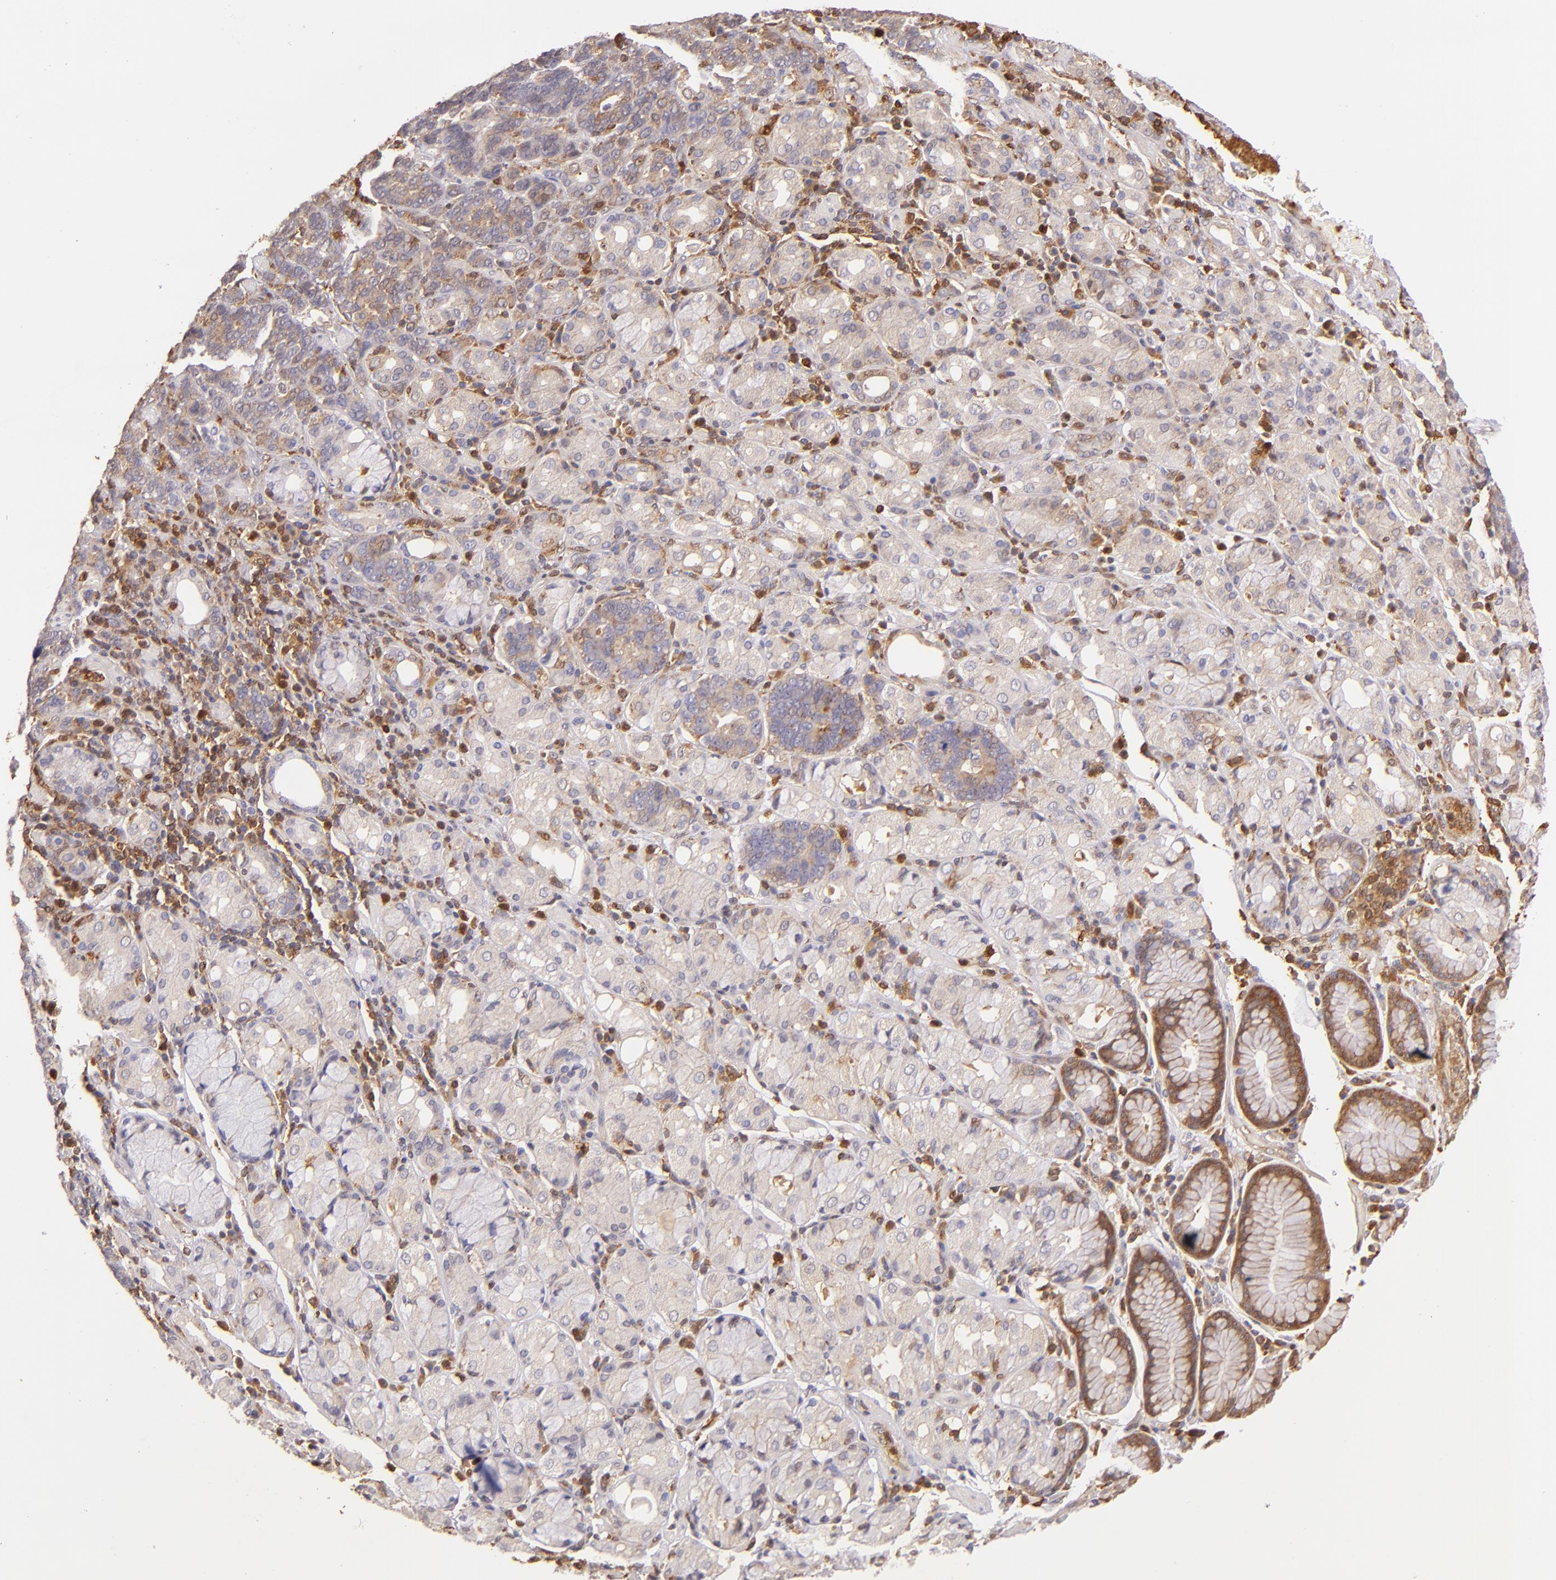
{"staining": {"intensity": "weak", "quantity": ">75%", "location": "cytoplasmic/membranous"}, "tissue": "stomach cancer", "cell_type": "Tumor cells", "image_type": "cancer", "snomed": [{"axis": "morphology", "description": "Adenocarcinoma, NOS"}, {"axis": "topography", "description": "Stomach, upper"}], "caption": "The micrograph demonstrates immunohistochemical staining of adenocarcinoma (stomach). There is weak cytoplasmic/membranous positivity is present in about >75% of tumor cells. The protein is shown in brown color, while the nuclei are stained blue.", "gene": "BTK", "patient": {"sex": "male", "age": 71}}